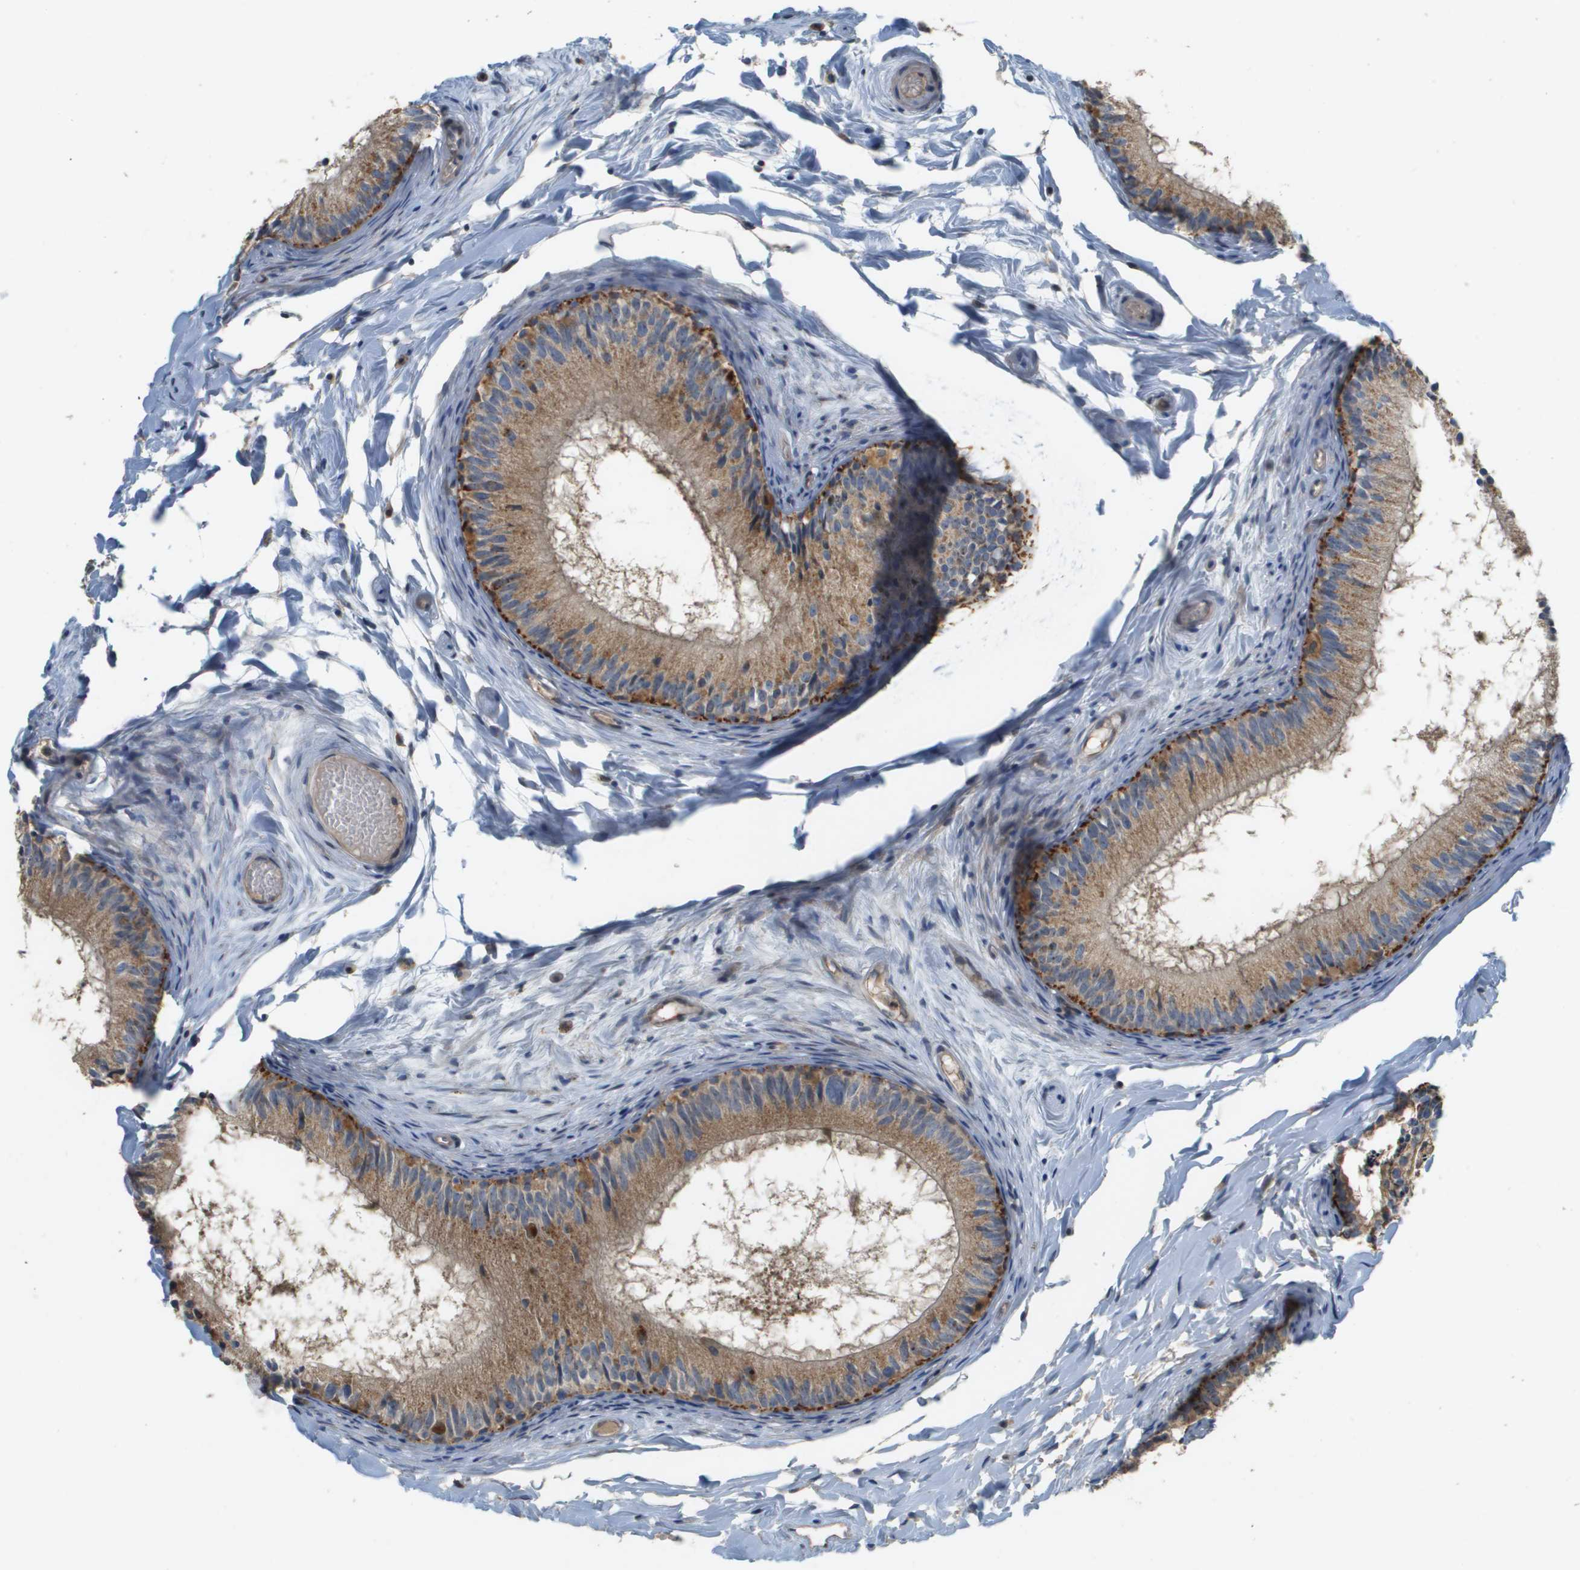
{"staining": {"intensity": "moderate", "quantity": ">75%", "location": "cytoplasmic/membranous"}, "tissue": "epididymis", "cell_type": "Glandular cells", "image_type": "normal", "snomed": [{"axis": "morphology", "description": "Normal tissue, NOS"}, {"axis": "topography", "description": "Epididymis"}], "caption": "Brown immunohistochemical staining in benign epididymis shows moderate cytoplasmic/membranous positivity in approximately >75% of glandular cells.", "gene": "CASP10", "patient": {"sex": "male", "age": 46}}